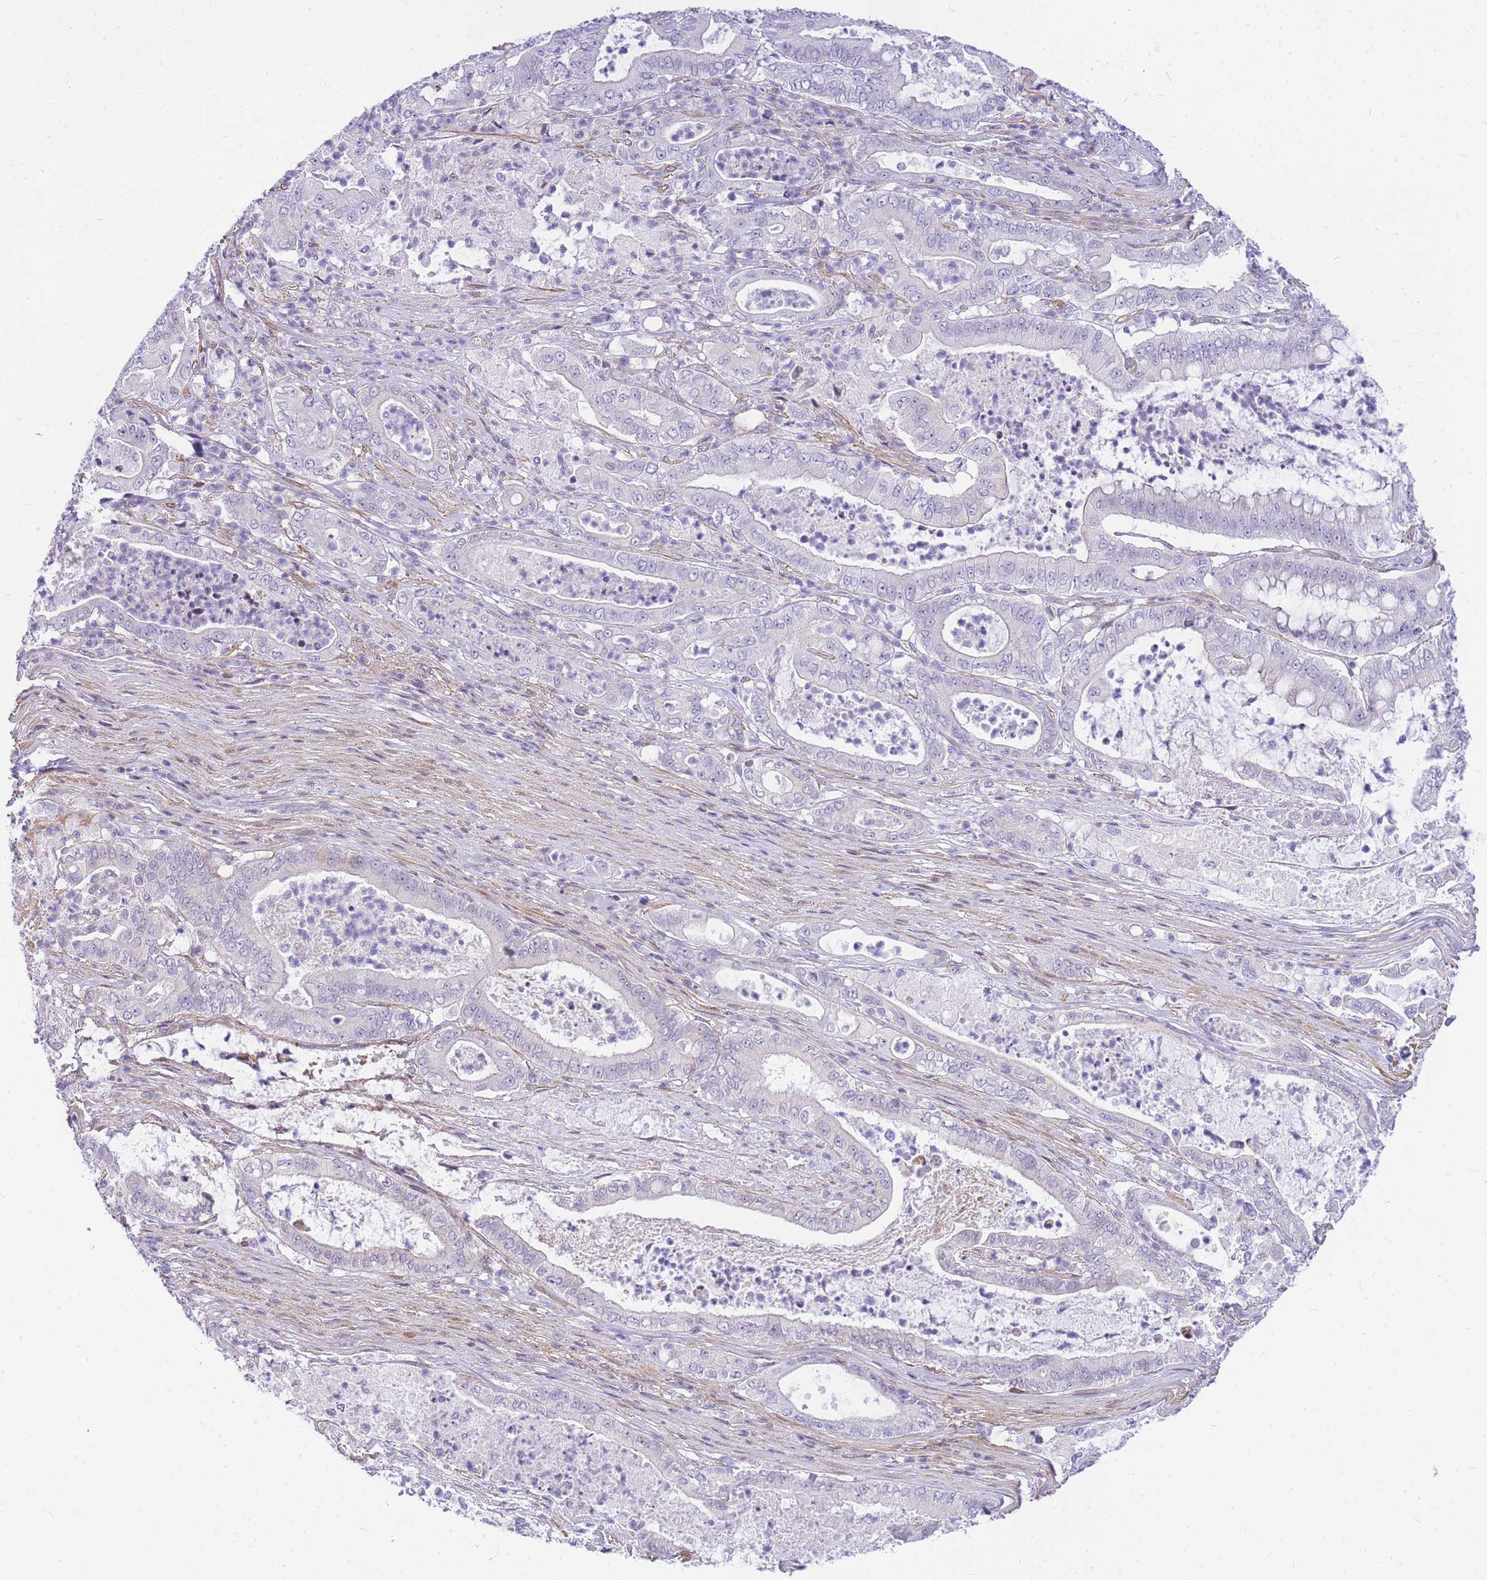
{"staining": {"intensity": "negative", "quantity": "none", "location": "none"}, "tissue": "pancreatic cancer", "cell_type": "Tumor cells", "image_type": "cancer", "snomed": [{"axis": "morphology", "description": "Adenocarcinoma, NOS"}, {"axis": "topography", "description": "Pancreas"}], "caption": "IHC of pancreatic cancer exhibits no expression in tumor cells. (Stains: DAB immunohistochemistry with hematoxylin counter stain, Microscopy: brightfield microscopy at high magnification).", "gene": "S100PBP", "patient": {"sex": "male", "age": 71}}